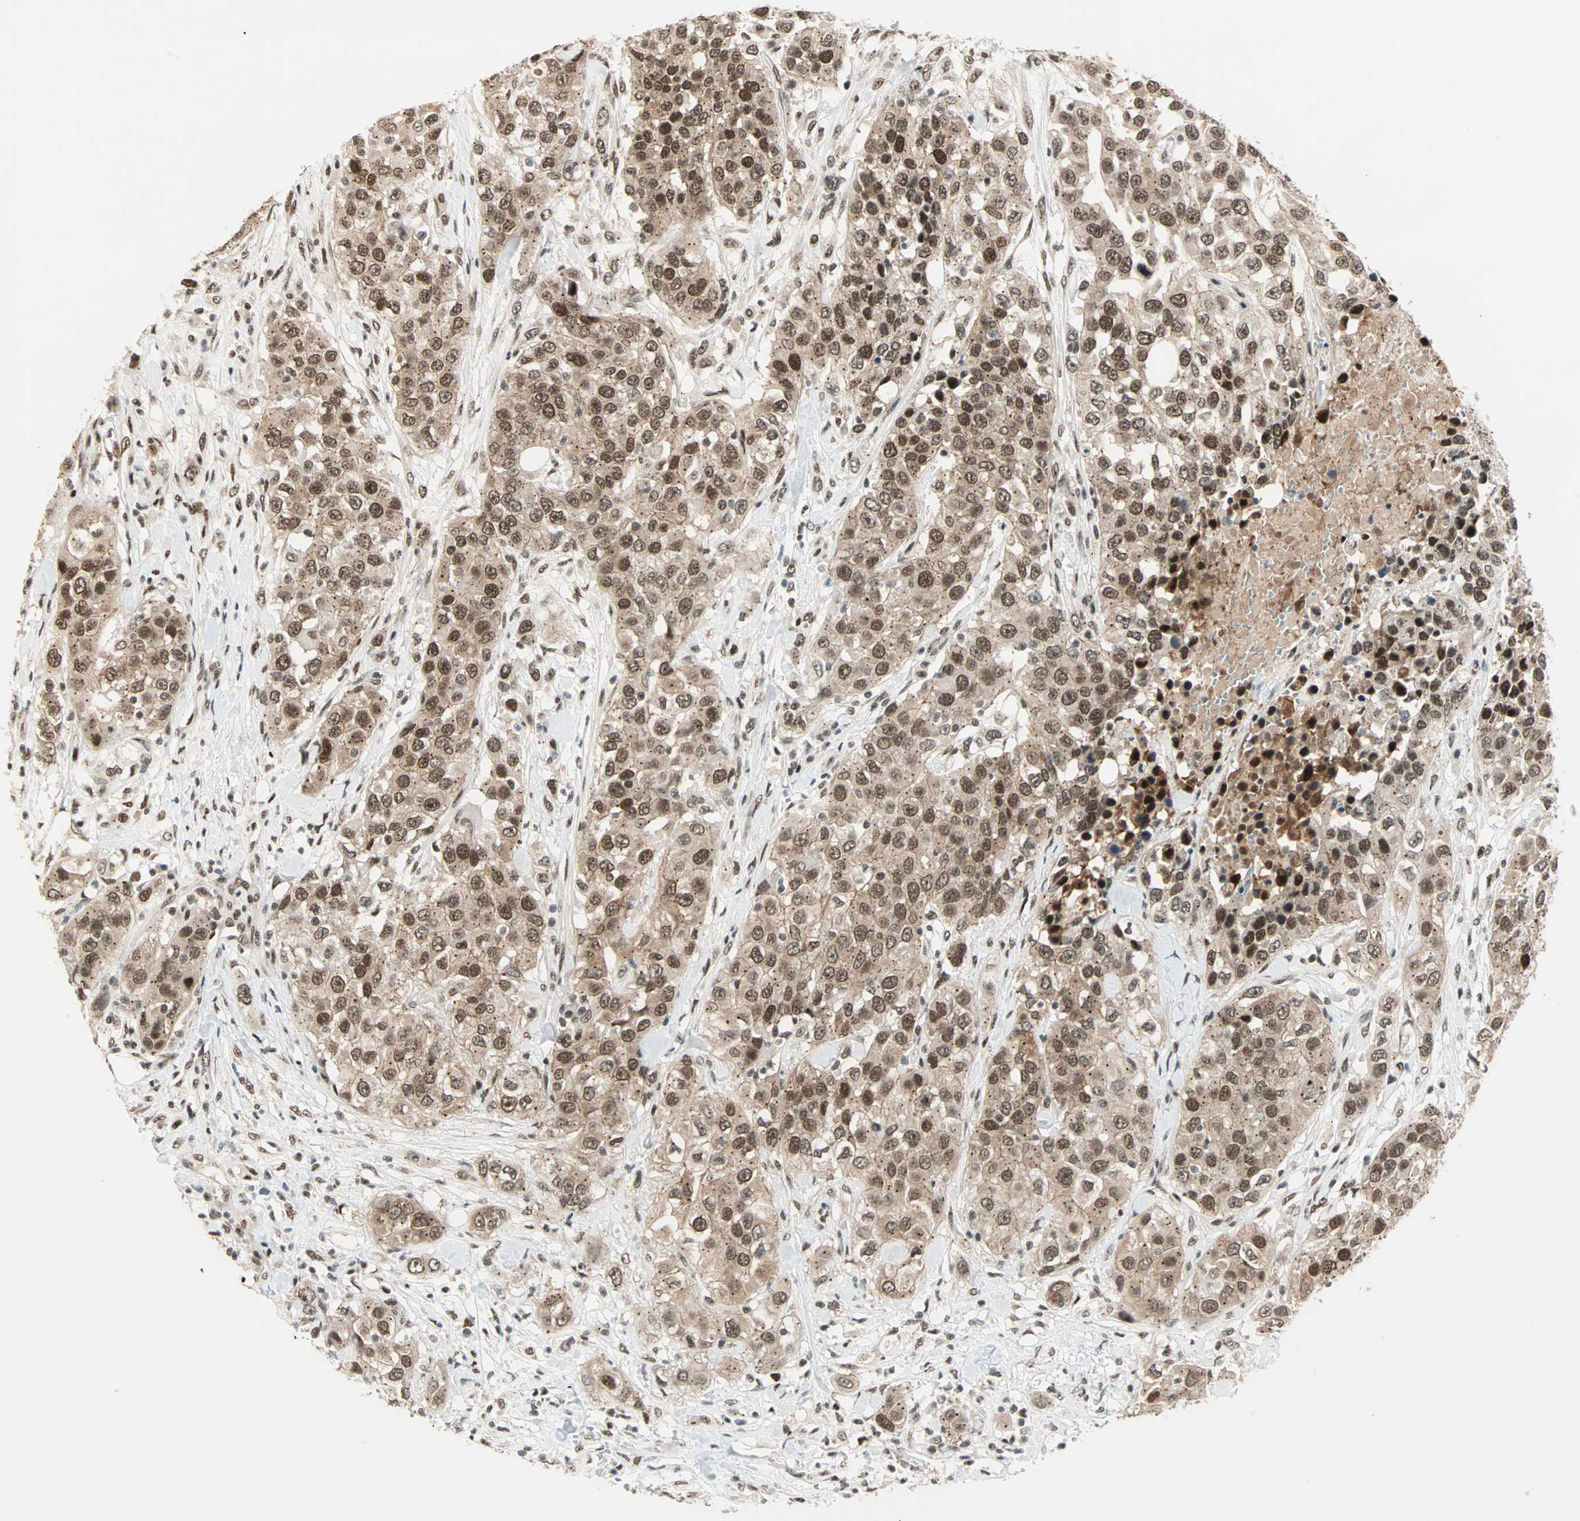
{"staining": {"intensity": "moderate", "quantity": ">75%", "location": "cytoplasmic/membranous,nuclear"}, "tissue": "urothelial cancer", "cell_type": "Tumor cells", "image_type": "cancer", "snomed": [{"axis": "morphology", "description": "Urothelial carcinoma, High grade"}, {"axis": "topography", "description": "Urinary bladder"}], "caption": "Protein expression analysis of human urothelial cancer reveals moderate cytoplasmic/membranous and nuclear expression in about >75% of tumor cells.", "gene": "BLM", "patient": {"sex": "female", "age": 80}}